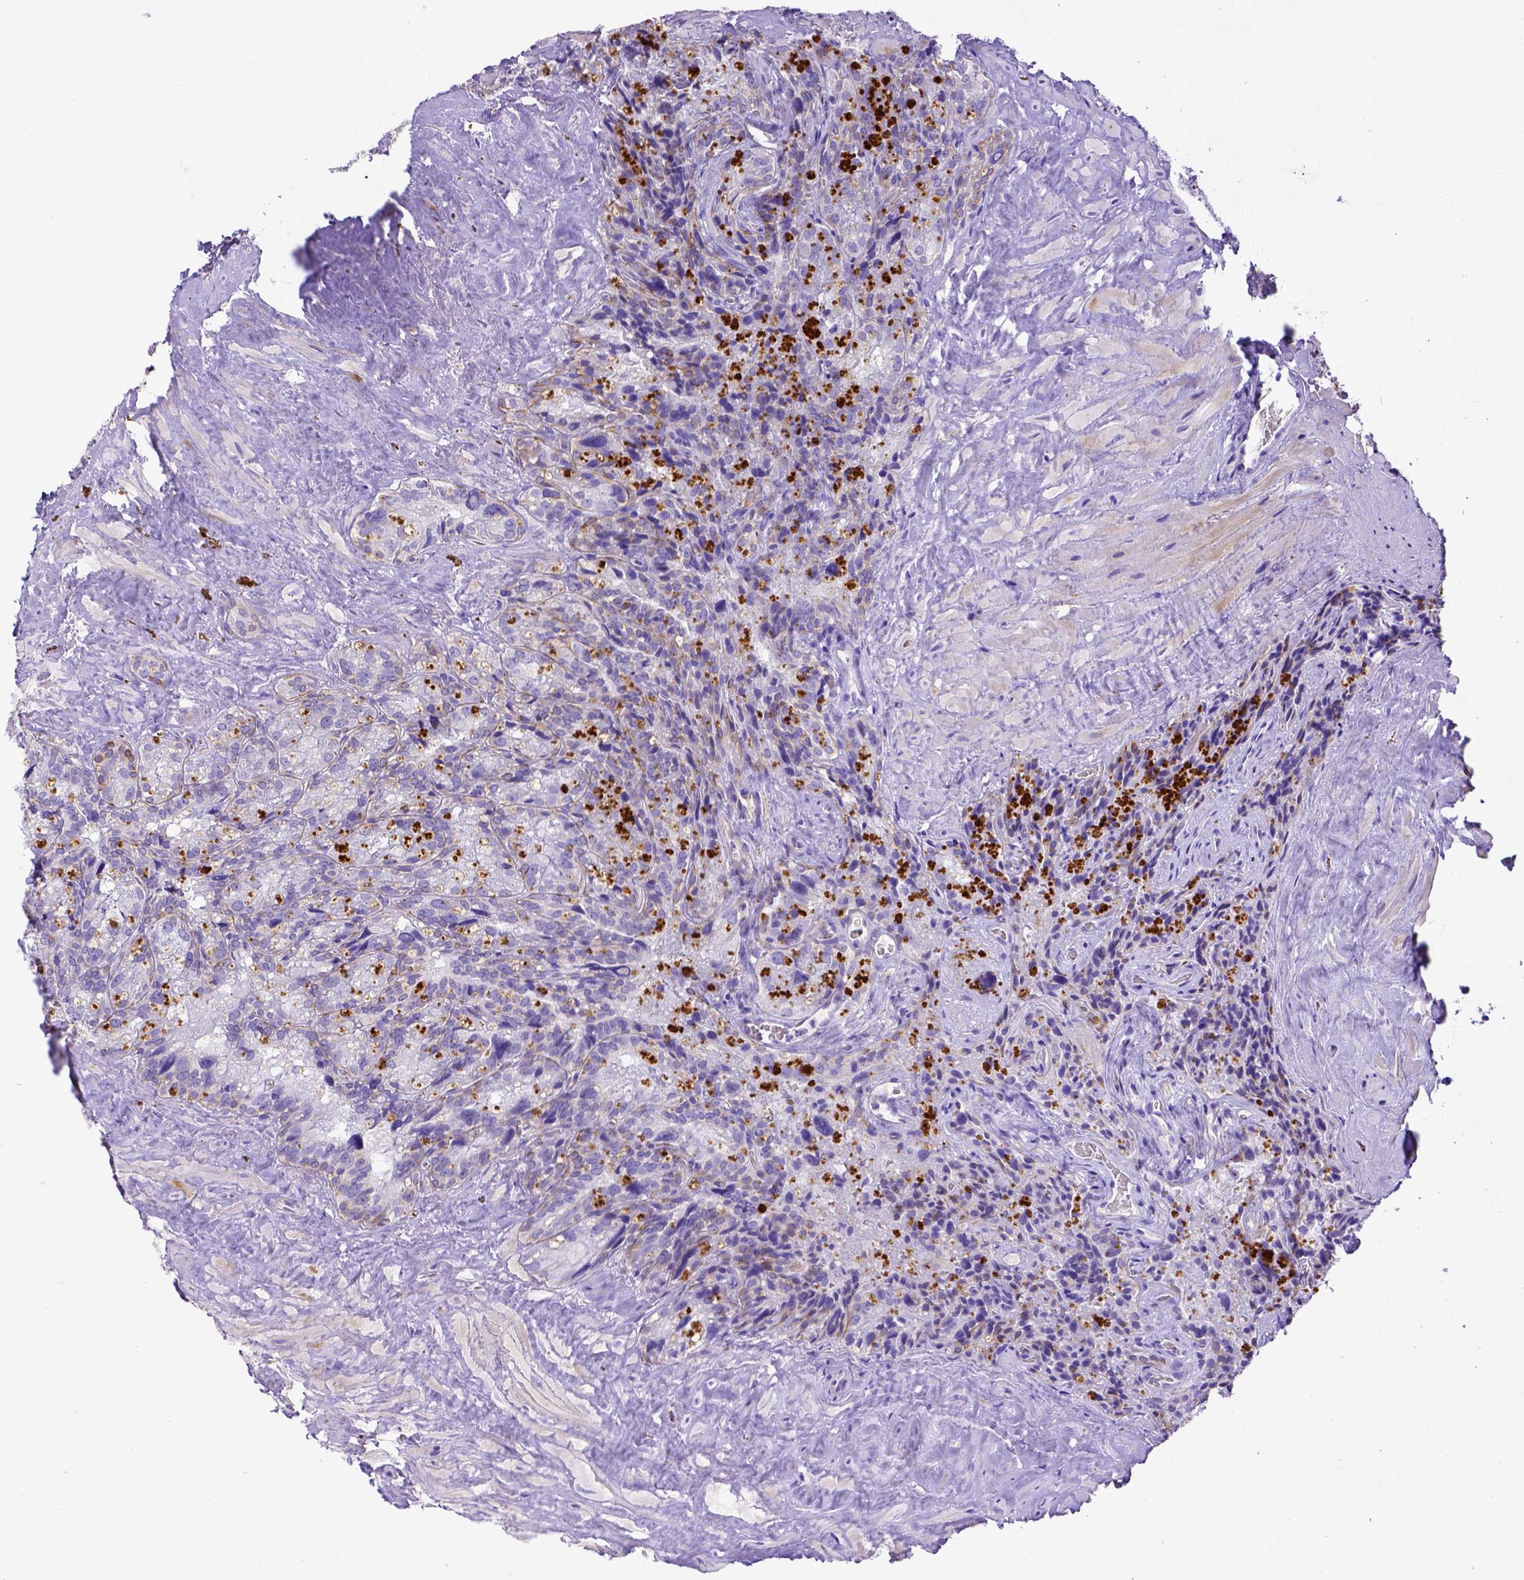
{"staining": {"intensity": "negative", "quantity": "none", "location": "none"}, "tissue": "seminal vesicle", "cell_type": "Glandular cells", "image_type": "normal", "snomed": [{"axis": "morphology", "description": "Normal tissue, NOS"}, {"axis": "topography", "description": "Prostate"}, {"axis": "topography", "description": "Seminal veicle"}], "caption": "IHC histopathology image of unremarkable seminal vesicle stained for a protein (brown), which reveals no expression in glandular cells.", "gene": "LRRC18", "patient": {"sex": "male", "age": 71}}